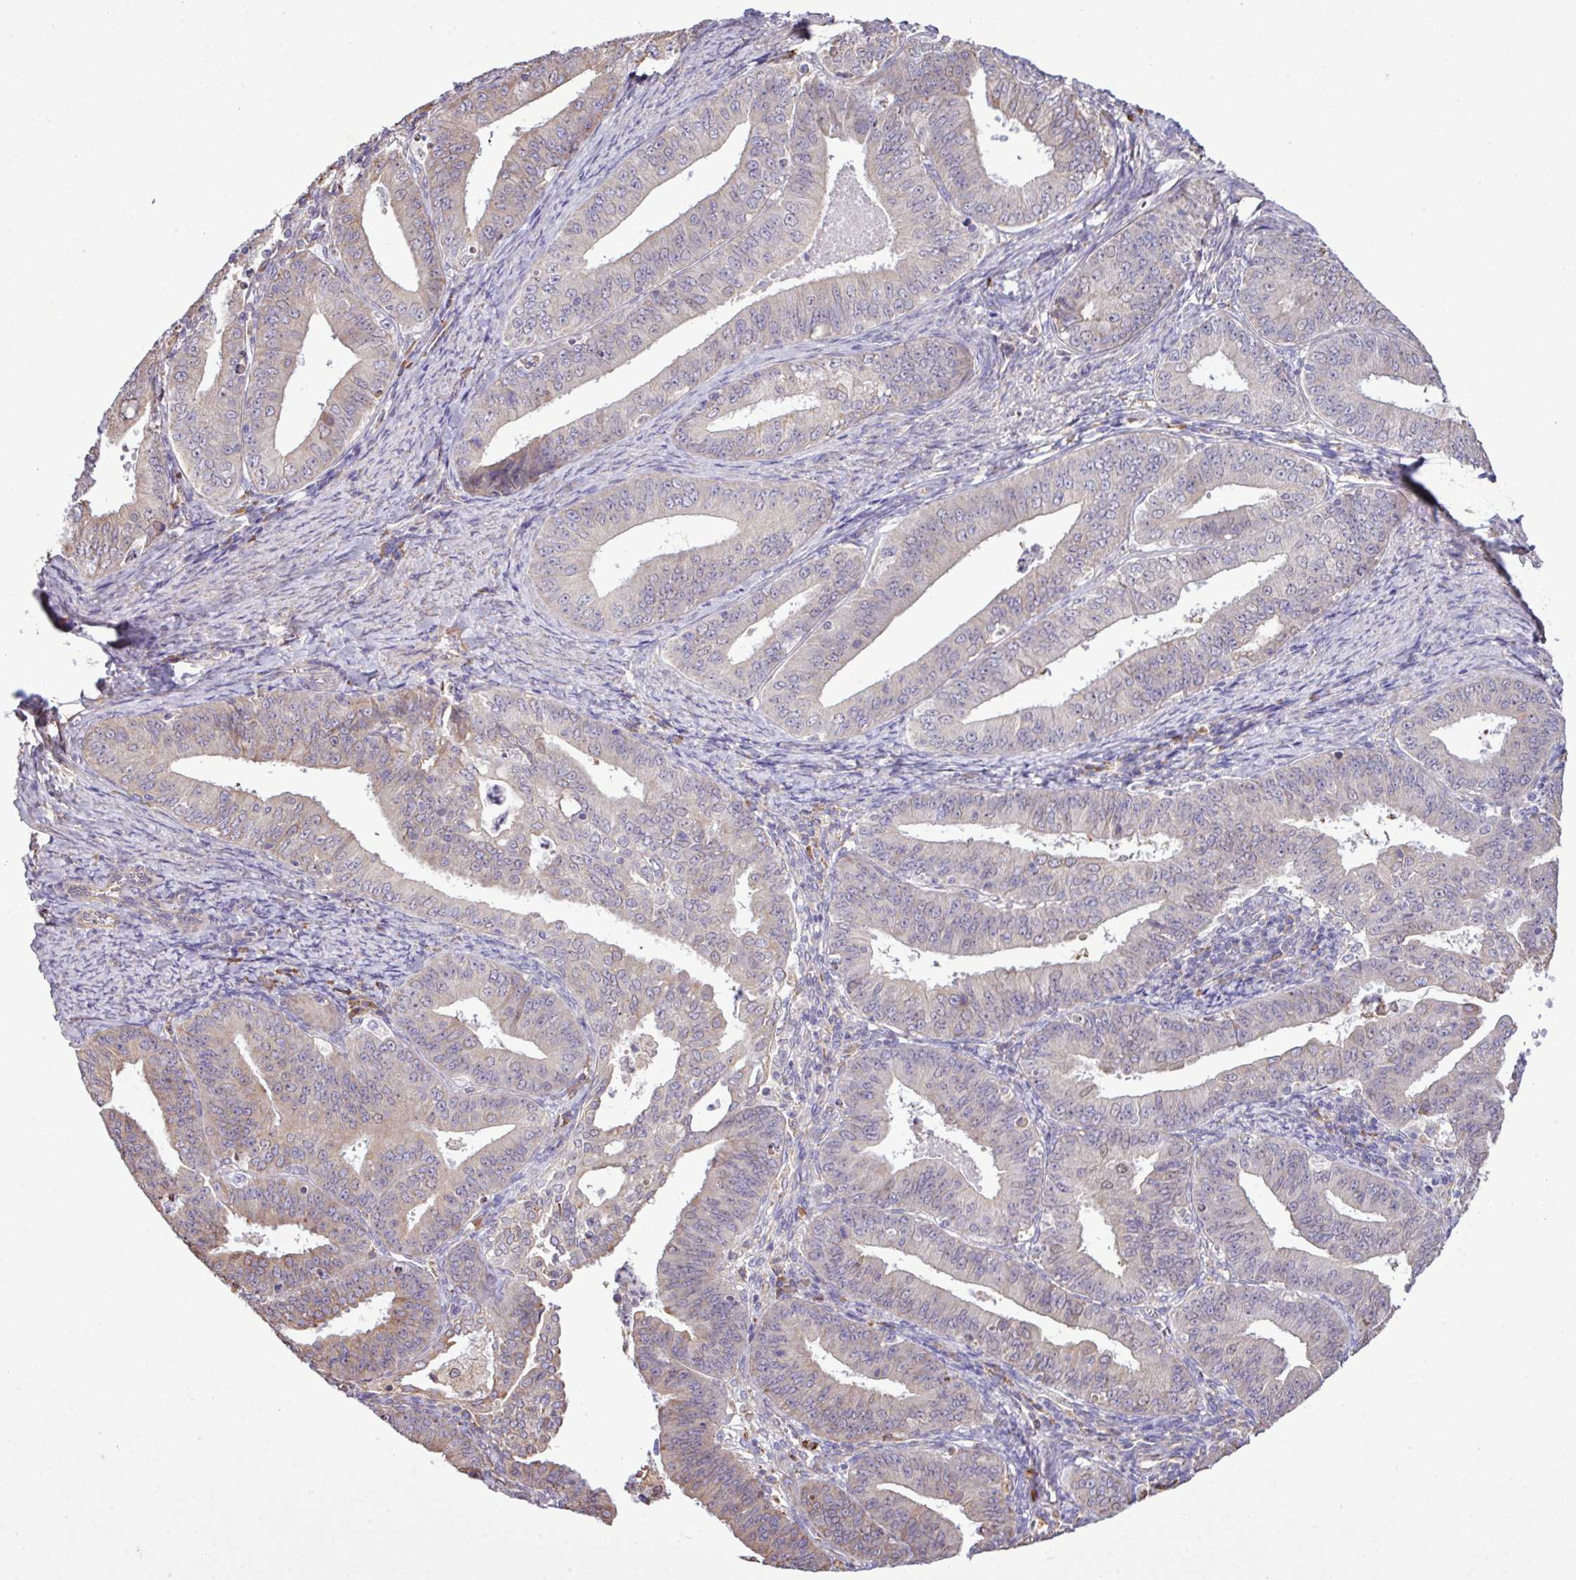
{"staining": {"intensity": "weak", "quantity": "<25%", "location": "cytoplasmic/membranous"}, "tissue": "endometrial cancer", "cell_type": "Tumor cells", "image_type": "cancer", "snomed": [{"axis": "morphology", "description": "Adenocarcinoma, NOS"}, {"axis": "topography", "description": "Endometrium"}], "caption": "This is an immunohistochemistry (IHC) micrograph of endometrial cancer. There is no positivity in tumor cells.", "gene": "ZSCAN5A", "patient": {"sex": "female", "age": 73}}